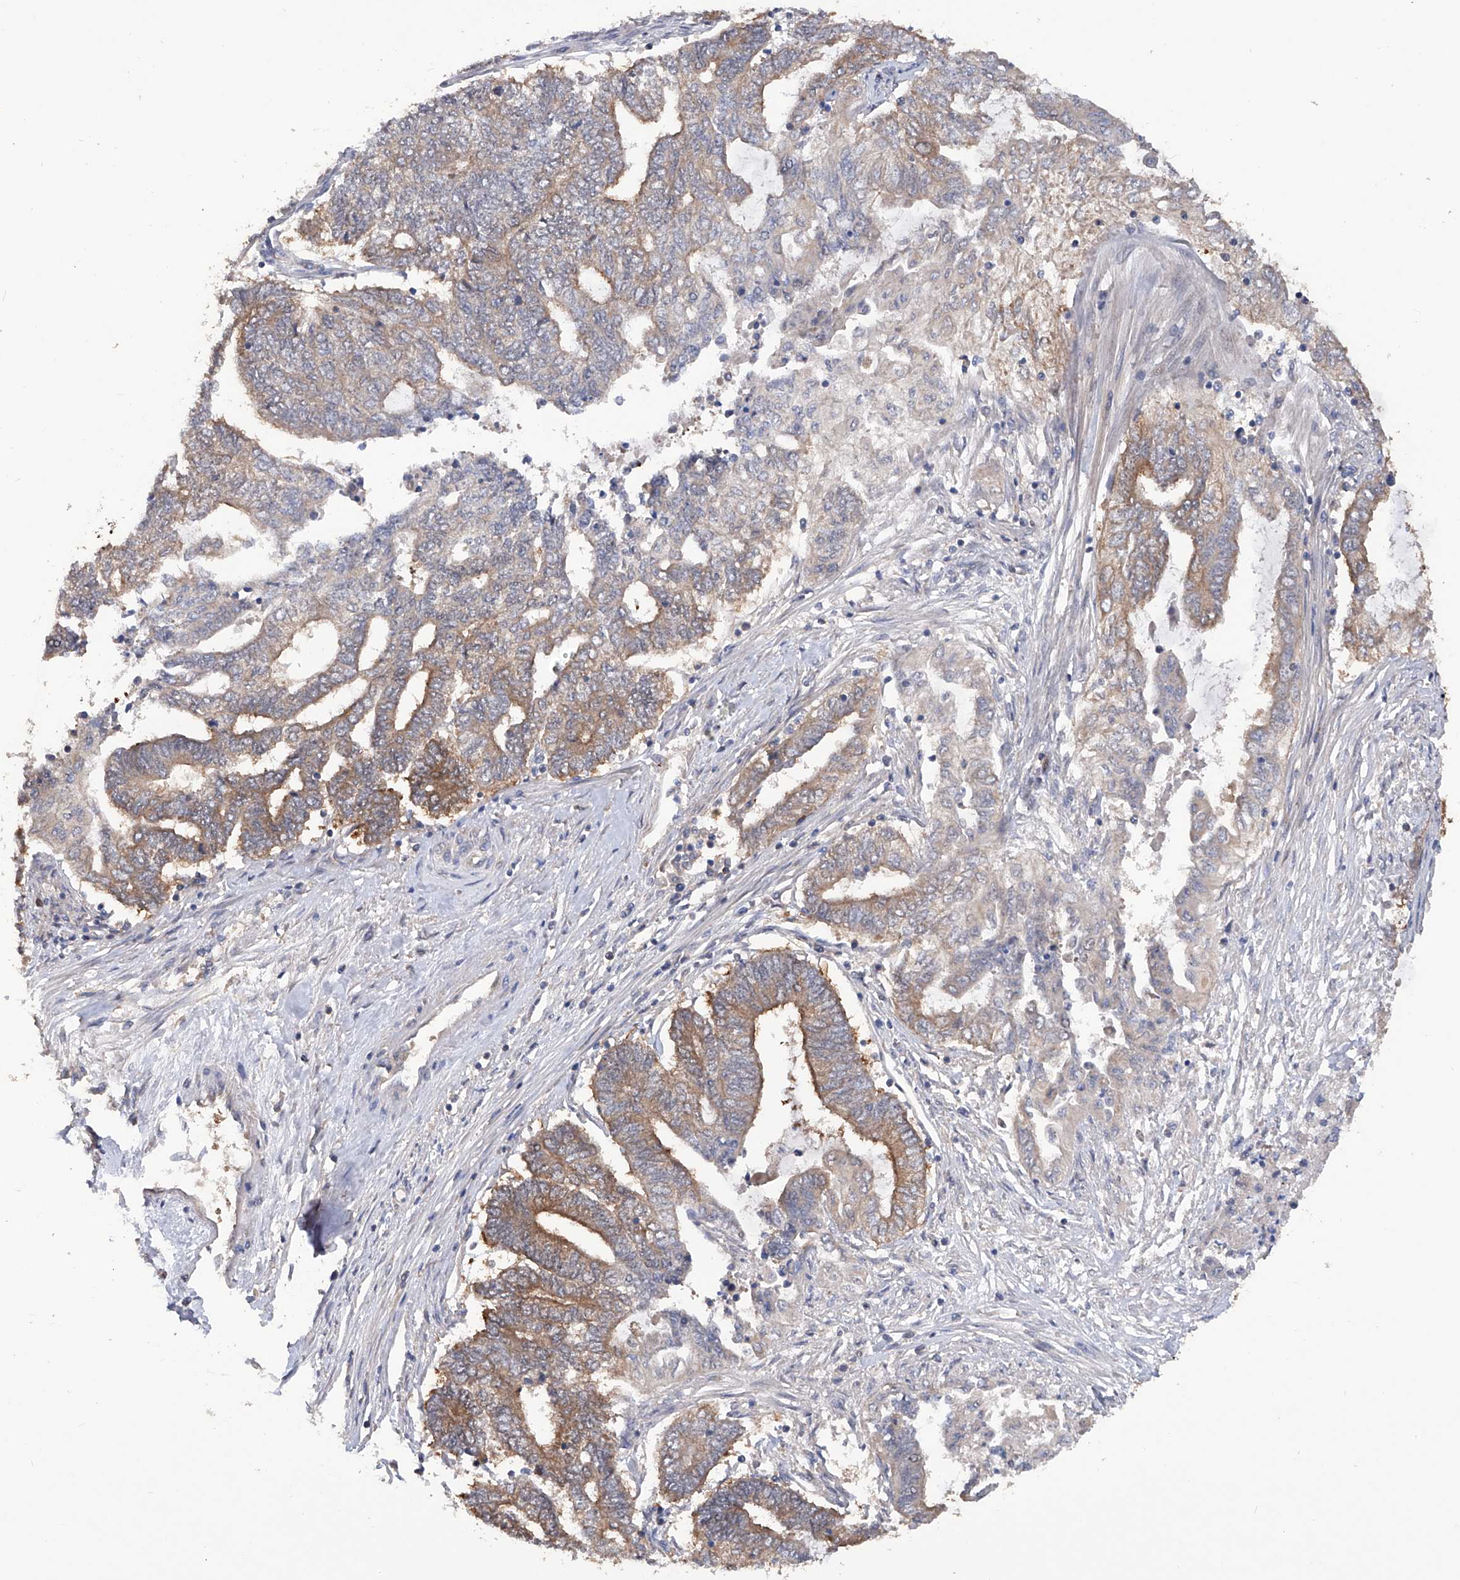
{"staining": {"intensity": "moderate", "quantity": "25%-75%", "location": "cytoplasmic/membranous"}, "tissue": "endometrial cancer", "cell_type": "Tumor cells", "image_type": "cancer", "snomed": [{"axis": "morphology", "description": "Adenocarcinoma, NOS"}, {"axis": "topography", "description": "Uterus"}, {"axis": "topography", "description": "Endometrium"}], "caption": "IHC staining of adenocarcinoma (endometrial), which demonstrates medium levels of moderate cytoplasmic/membranous positivity in approximately 25%-75% of tumor cells indicating moderate cytoplasmic/membranous protein expression. The staining was performed using DAB (brown) for protein detection and nuclei were counterstained in hematoxylin (blue).", "gene": "NUDT17", "patient": {"sex": "female", "age": 70}}